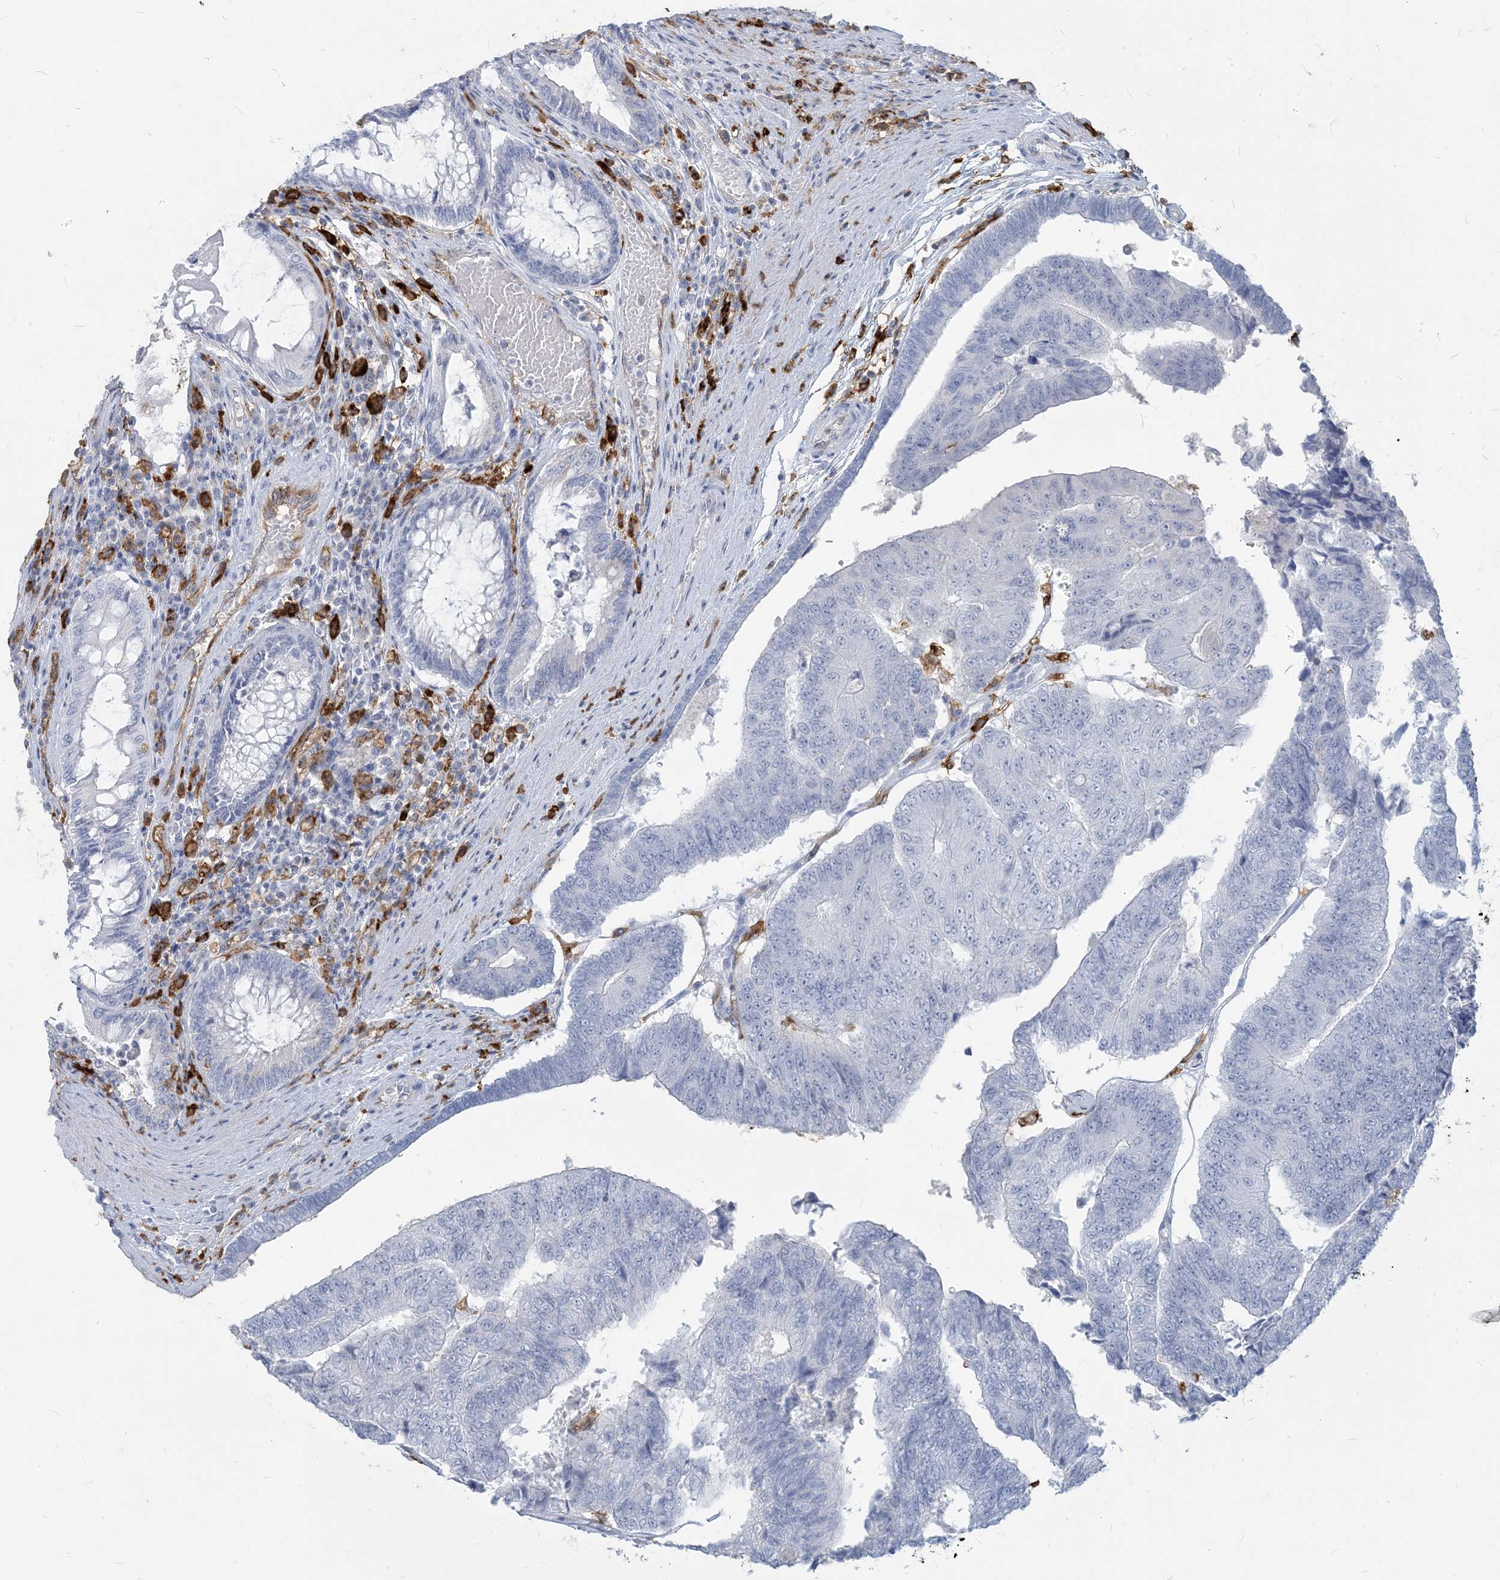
{"staining": {"intensity": "negative", "quantity": "none", "location": "none"}, "tissue": "colorectal cancer", "cell_type": "Tumor cells", "image_type": "cancer", "snomed": [{"axis": "morphology", "description": "Adenocarcinoma, NOS"}, {"axis": "topography", "description": "Colon"}], "caption": "Colorectal cancer (adenocarcinoma) was stained to show a protein in brown. There is no significant expression in tumor cells.", "gene": "HLA-DRB1", "patient": {"sex": "female", "age": 67}}